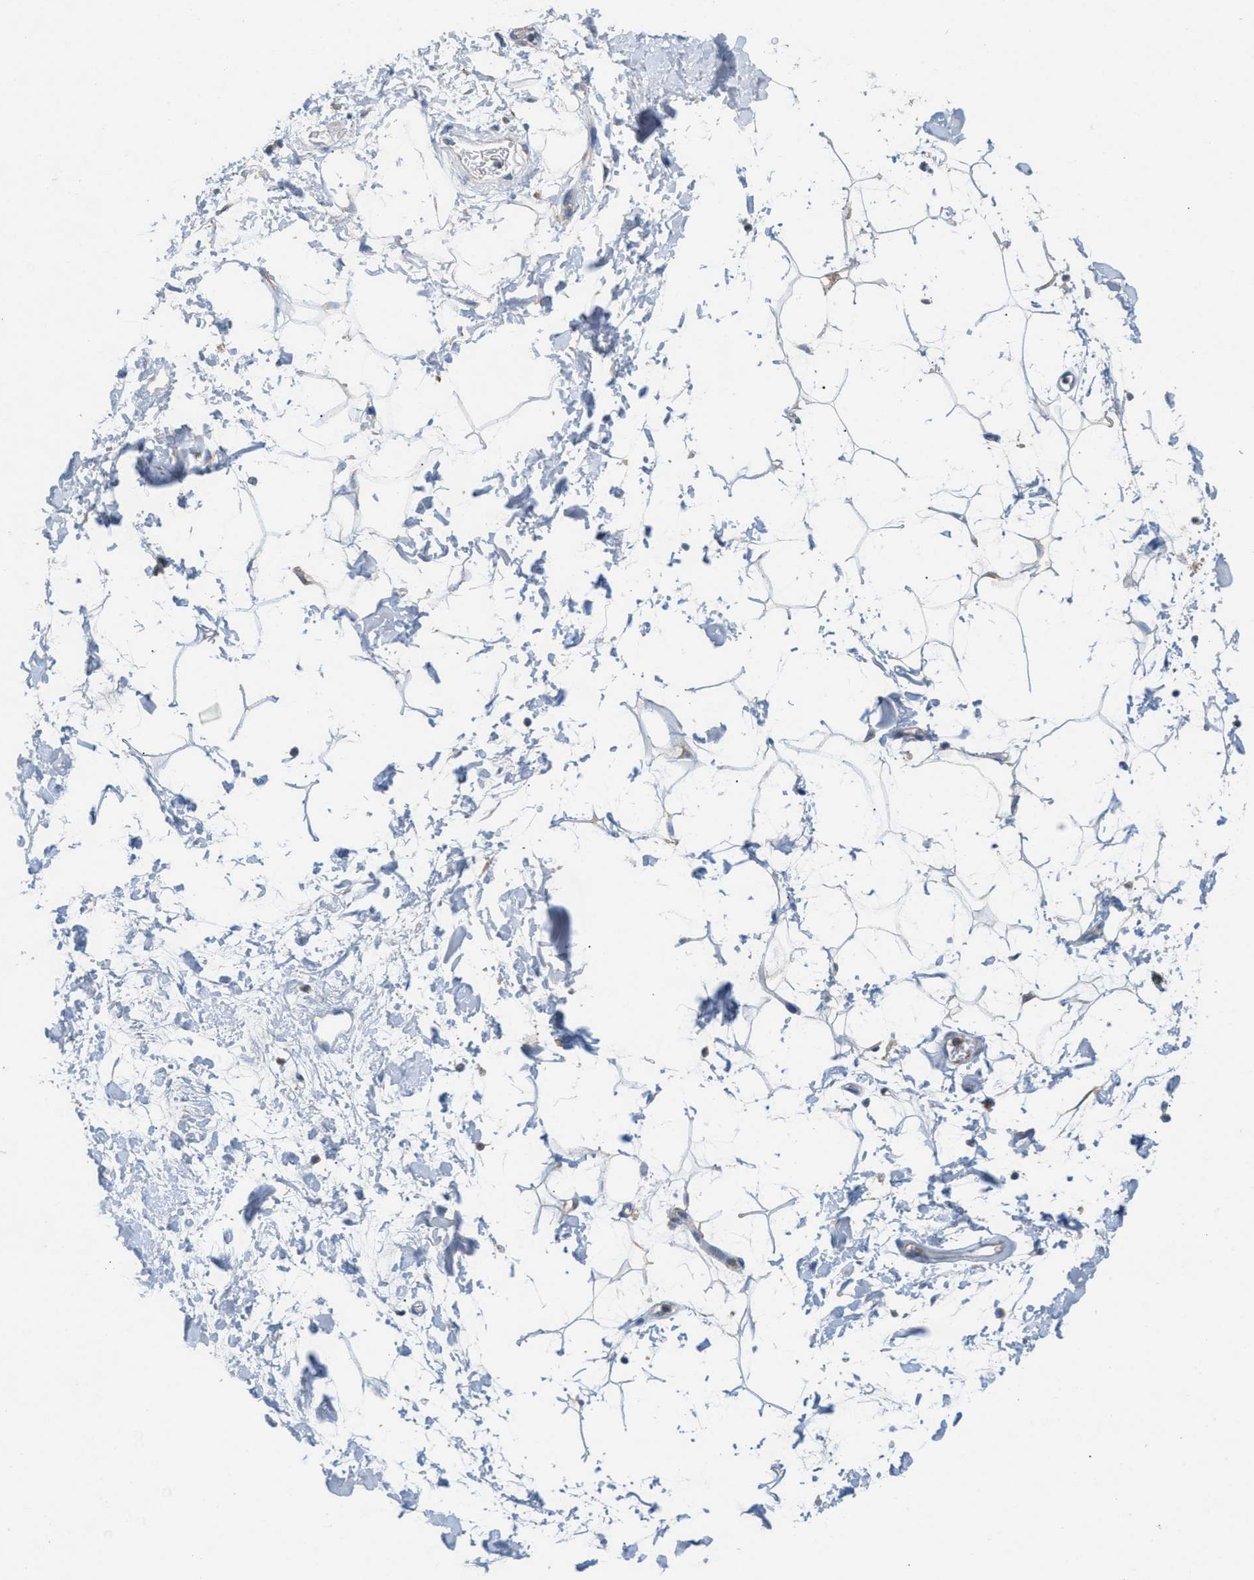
{"staining": {"intensity": "negative", "quantity": "none", "location": "none"}, "tissue": "adipose tissue", "cell_type": "Adipocytes", "image_type": "normal", "snomed": [{"axis": "morphology", "description": "Normal tissue, NOS"}, {"axis": "topography", "description": "Soft tissue"}], "caption": "Immunohistochemistry micrograph of unremarkable adipose tissue: adipose tissue stained with DAB (3,3'-diaminobenzidine) demonstrates no significant protein expression in adipocytes. The staining was performed using DAB to visualize the protein expression in brown, while the nuclei were stained in blue with hematoxylin (Magnification: 20x).", "gene": "DYNC2I1", "patient": {"sex": "male", "age": 72}}